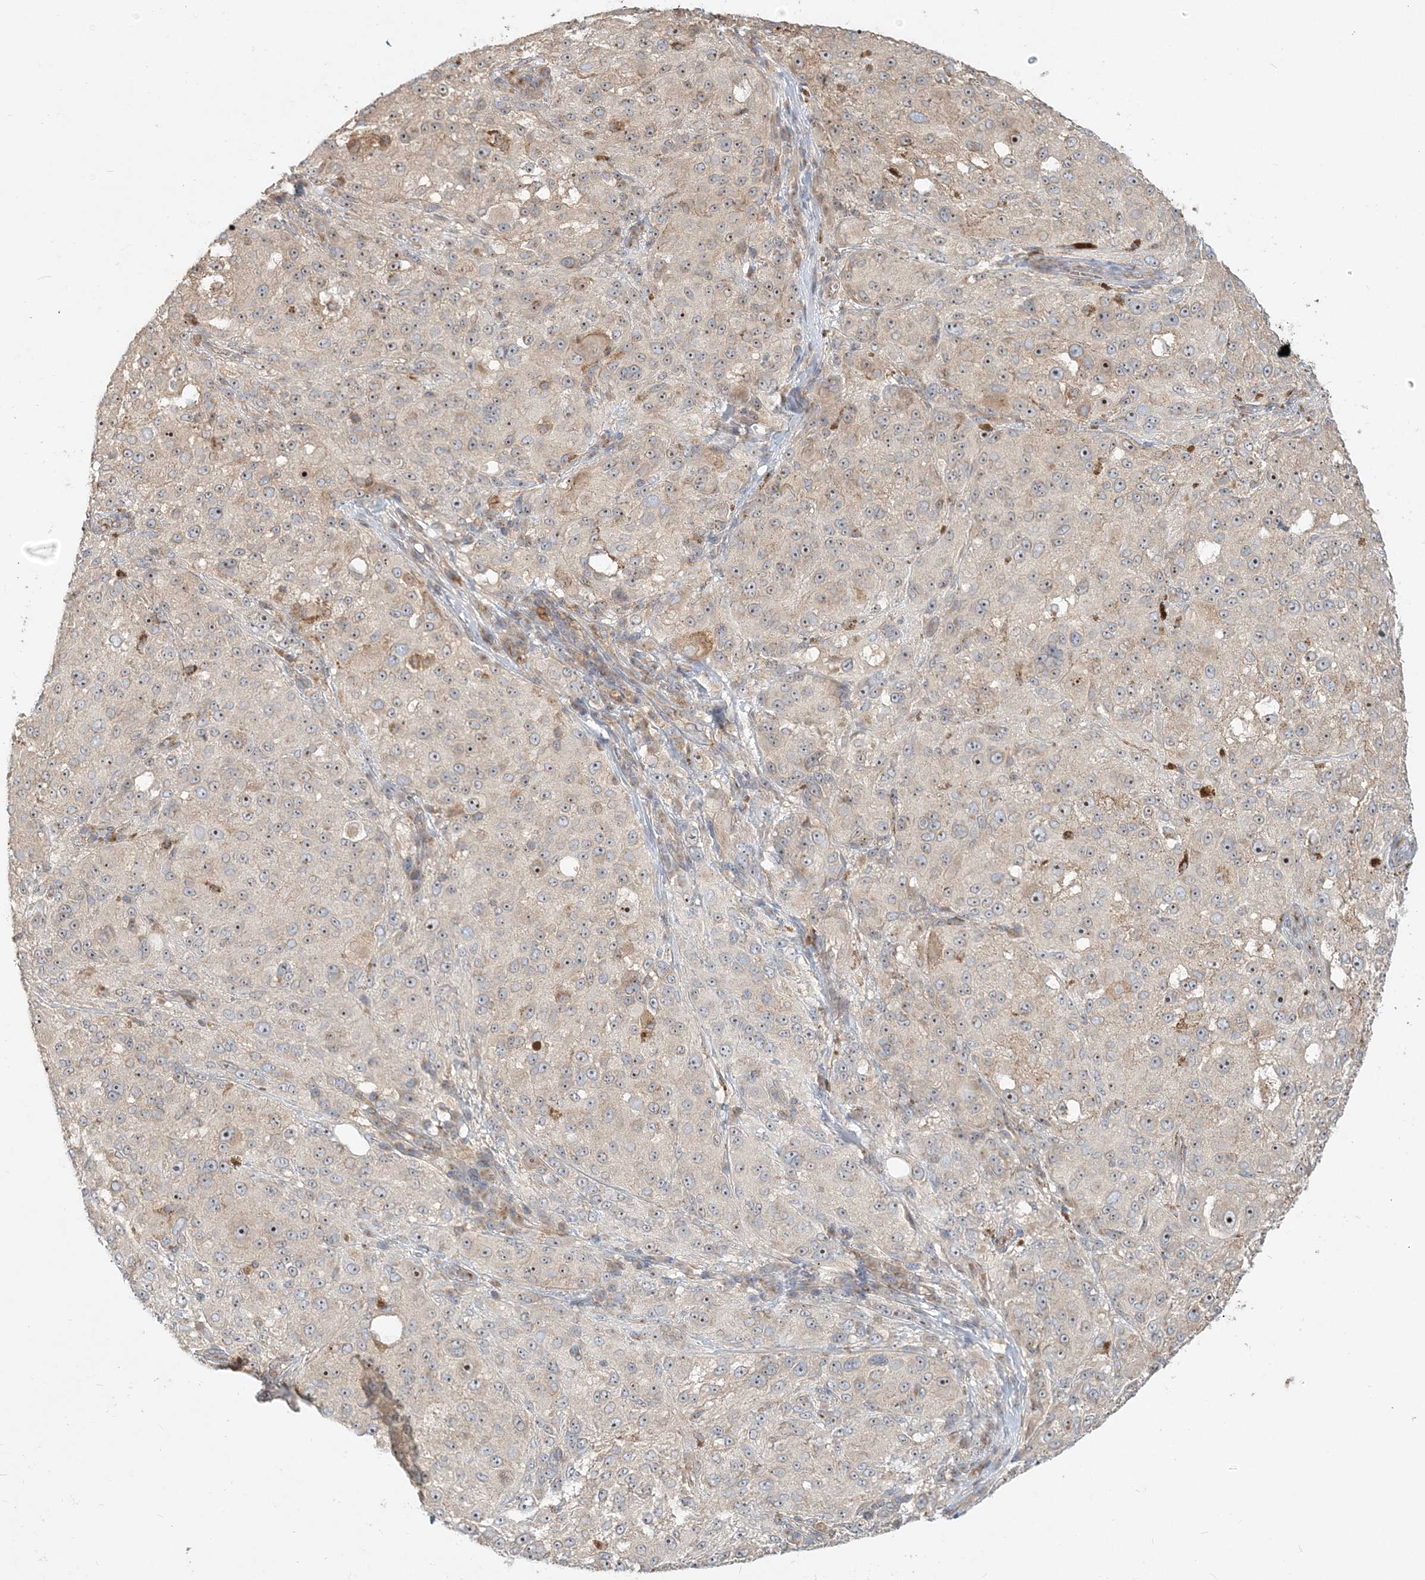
{"staining": {"intensity": "weak", "quantity": "<25%", "location": "cytoplasmic/membranous,nuclear"}, "tissue": "melanoma", "cell_type": "Tumor cells", "image_type": "cancer", "snomed": [{"axis": "morphology", "description": "Necrosis, NOS"}, {"axis": "morphology", "description": "Malignant melanoma, NOS"}, {"axis": "topography", "description": "Skin"}], "caption": "Protein analysis of melanoma reveals no significant staining in tumor cells. (IHC, brightfield microscopy, high magnification).", "gene": "AP1AR", "patient": {"sex": "female", "age": 87}}